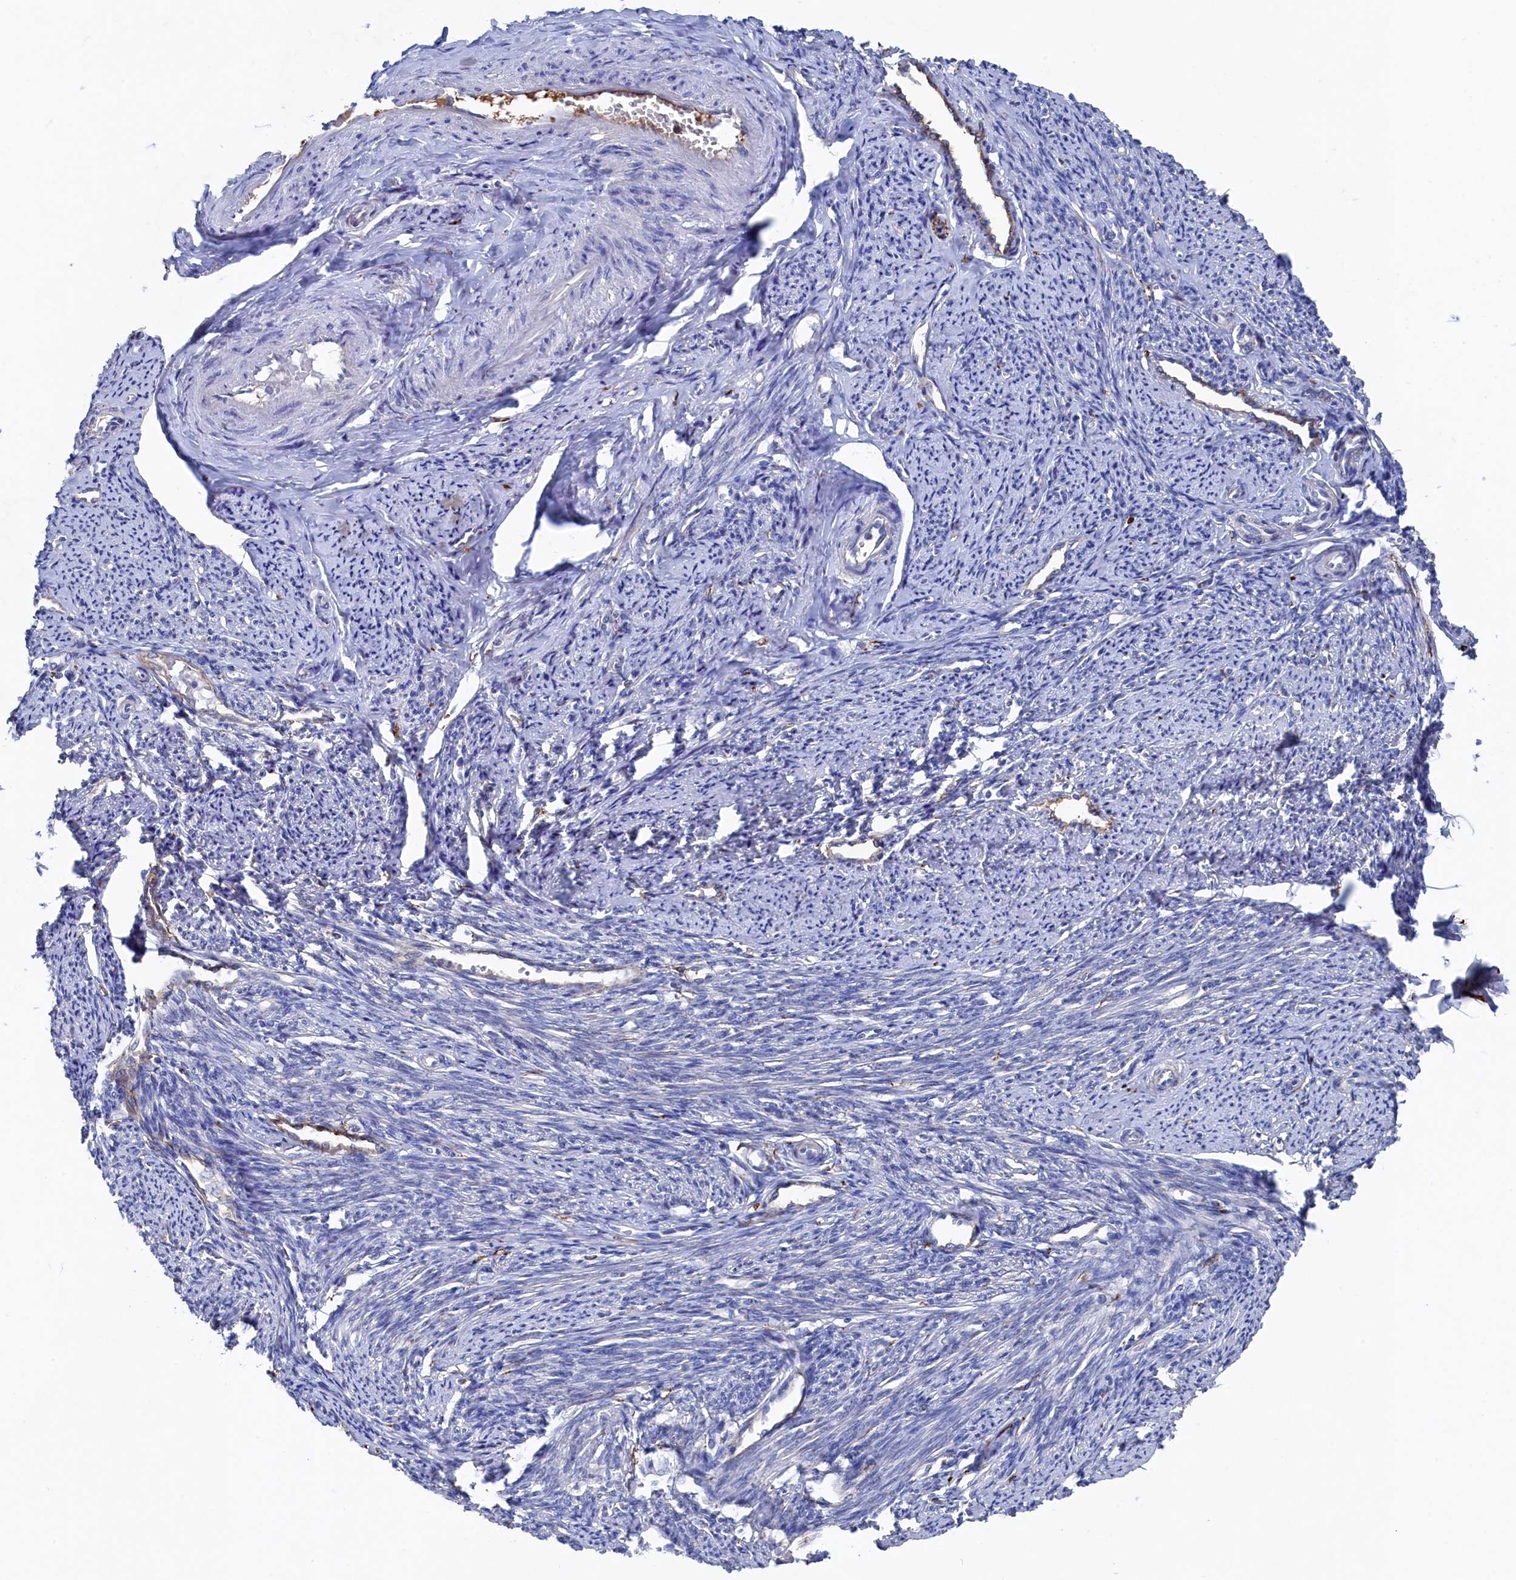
{"staining": {"intensity": "negative", "quantity": "none", "location": "none"}, "tissue": "smooth muscle", "cell_type": "Smooth muscle cells", "image_type": "normal", "snomed": [{"axis": "morphology", "description": "Normal tissue, NOS"}, {"axis": "topography", "description": "Smooth muscle"}, {"axis": "topography", "description": "Uterus"}], "caption": "High power microscopy micrograph of an immunohistochemistry (IHC) micrograph of benign smooth muscle, revealing no significant staining in smooth muscle cells. The staining is performed using DAB (3,3'-diaminobenzidine) brown chromogen with nuclei counter-stained in using hematoxylin.", "gene": "C12orf73", "patient": {"sex": "female", "age": 59}}